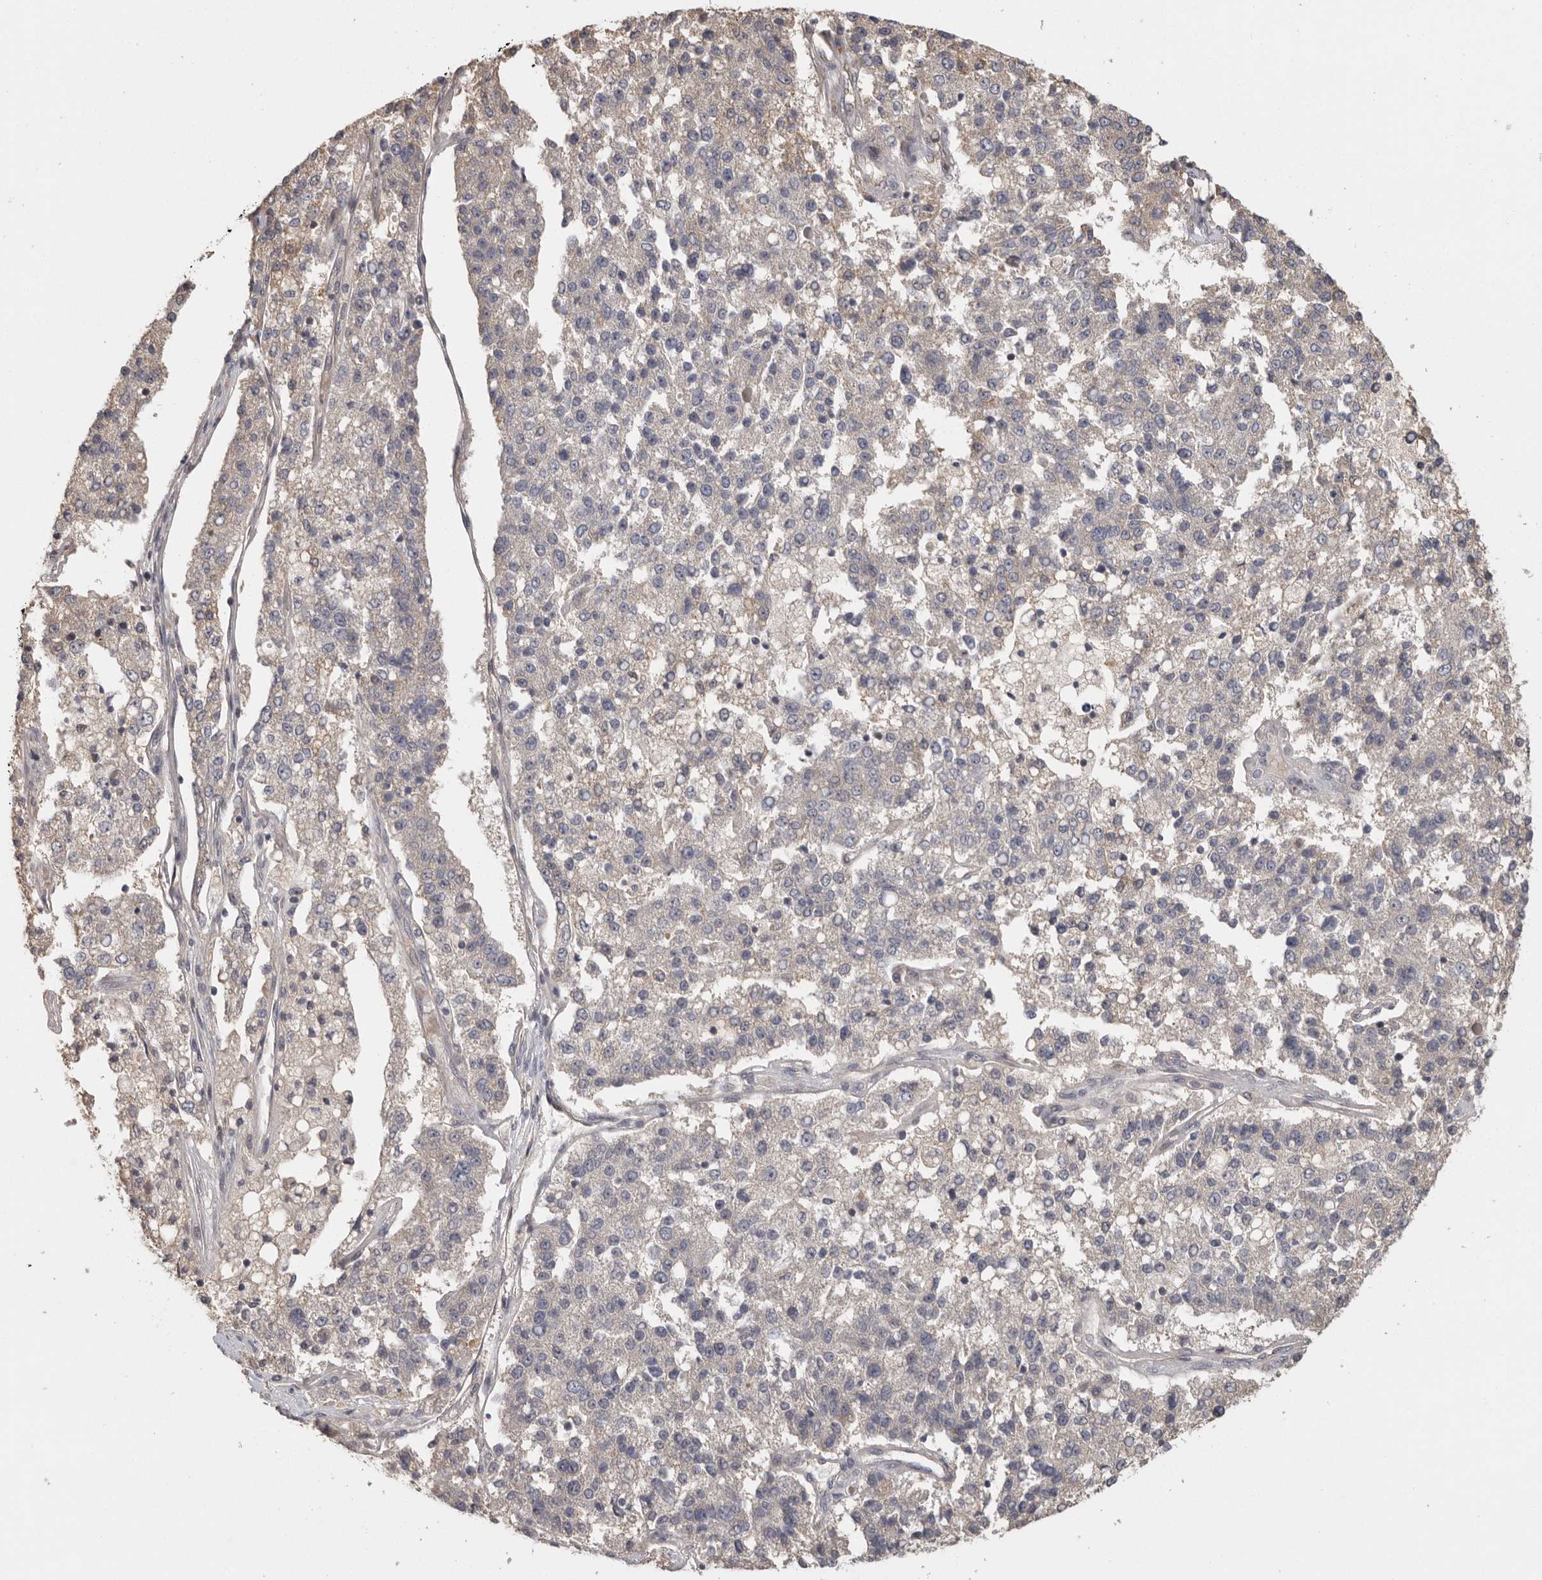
{"staining": {"intensity": "negative", "quantity": "none", "location": "none"}, "tissue": "pancreatic cancer", "cell_type": "Tumor cells", "image_type": "cancer", "snomed": [{"axis": "morphology", "description": "Adenocarcinoma, NOS"}, {"axis": "topography", "description": "Pancreas"}], "caption": "Immunohistochemical staining of pancreatic adenocarcinoma displays no significant staining in tumor cells. (DAB immunohistochemistry, high magnification).", "gene": "BAIAP2", "patient": {"sex": "female", "age": 61}}